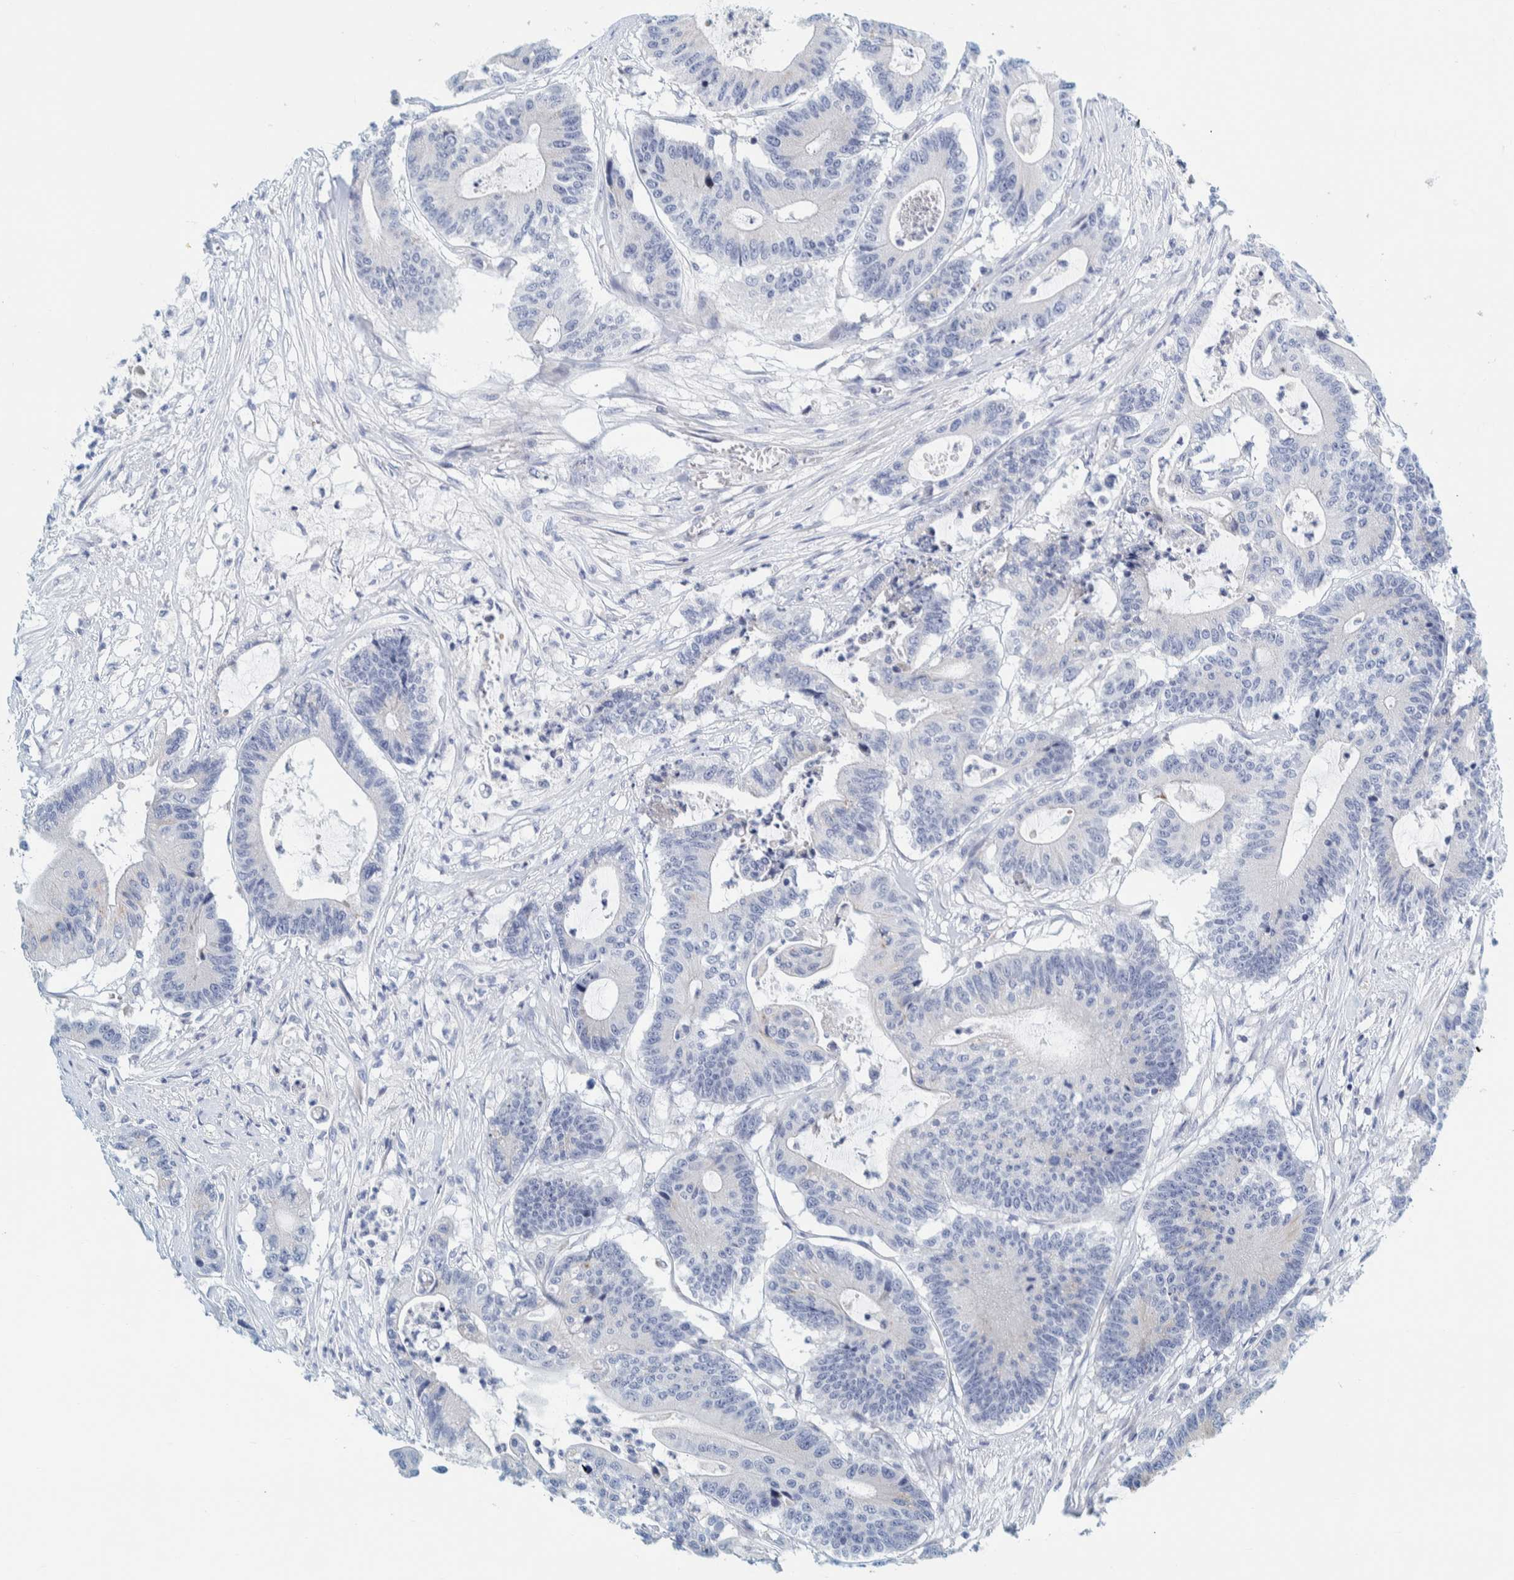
{"staining": {"intensity": "negative", "quantity": "none", "location": "none"}, "tissue": "colorectal cancer", "cell_type": "Tumor cells", "image_type": "cancer", "snomed": [{"axis": "morphology", "description": "Adenocarcinoma, NOS"}, {"axis": "topography", "description": "Colon"}], "caption": "Protein analysis of colorectal cancer (adenocarcinoma) reveals no significant expression in tumor cells. The staining was performed using DAB (3,3'-diaminobenzidine) to visualize the protein expression in brown, while the nuclei were stained in blue with hematoxylin (Magnification: 20x).", "gene": "MOG", "patient": {"sex": "female", "age": 84}}